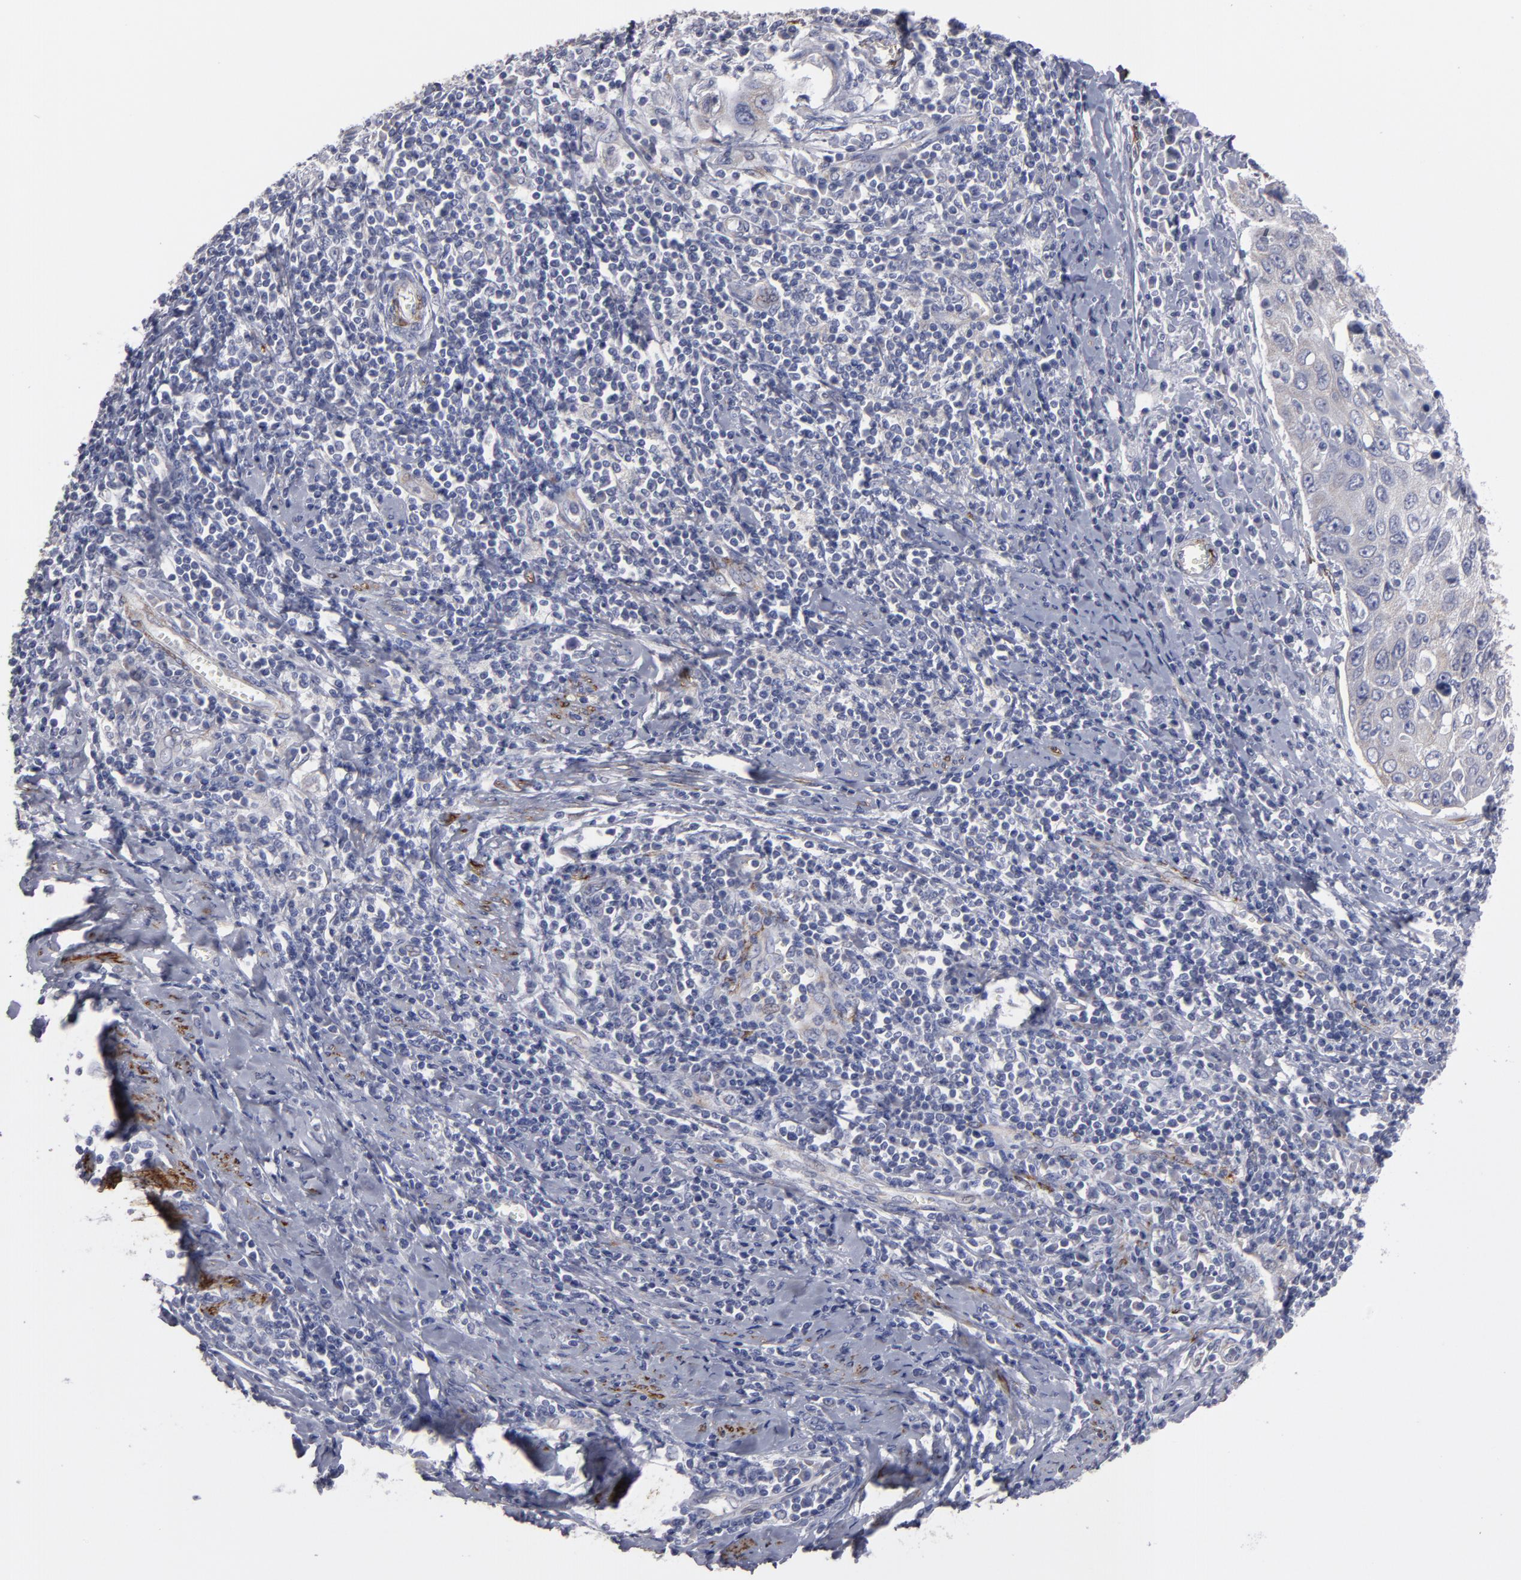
{"staining": {"intensity": "weak", "quantity": "<25%", "location": "cytoplasmic/membranous"}, "tissue": "cervical cancer", "cell_type": "Tumor cells", "image_type": "cancer", "snomed": [{"axis": "morphology", "description": "Squamous cell carcinoma, NOS"}, {"axis": "topography", "description": "Cervix"}], "caption": "High magnification brightfield microscopy of squamous cell carcinoma (cervical) stained with DAB (3,3'-diaminobenzidine) (brown) and counterstained with hematoxylin (blue): tumor cells show no significant staining.", "gene": "SLMAP", "patient": {"sex": "female", "age": 53}}